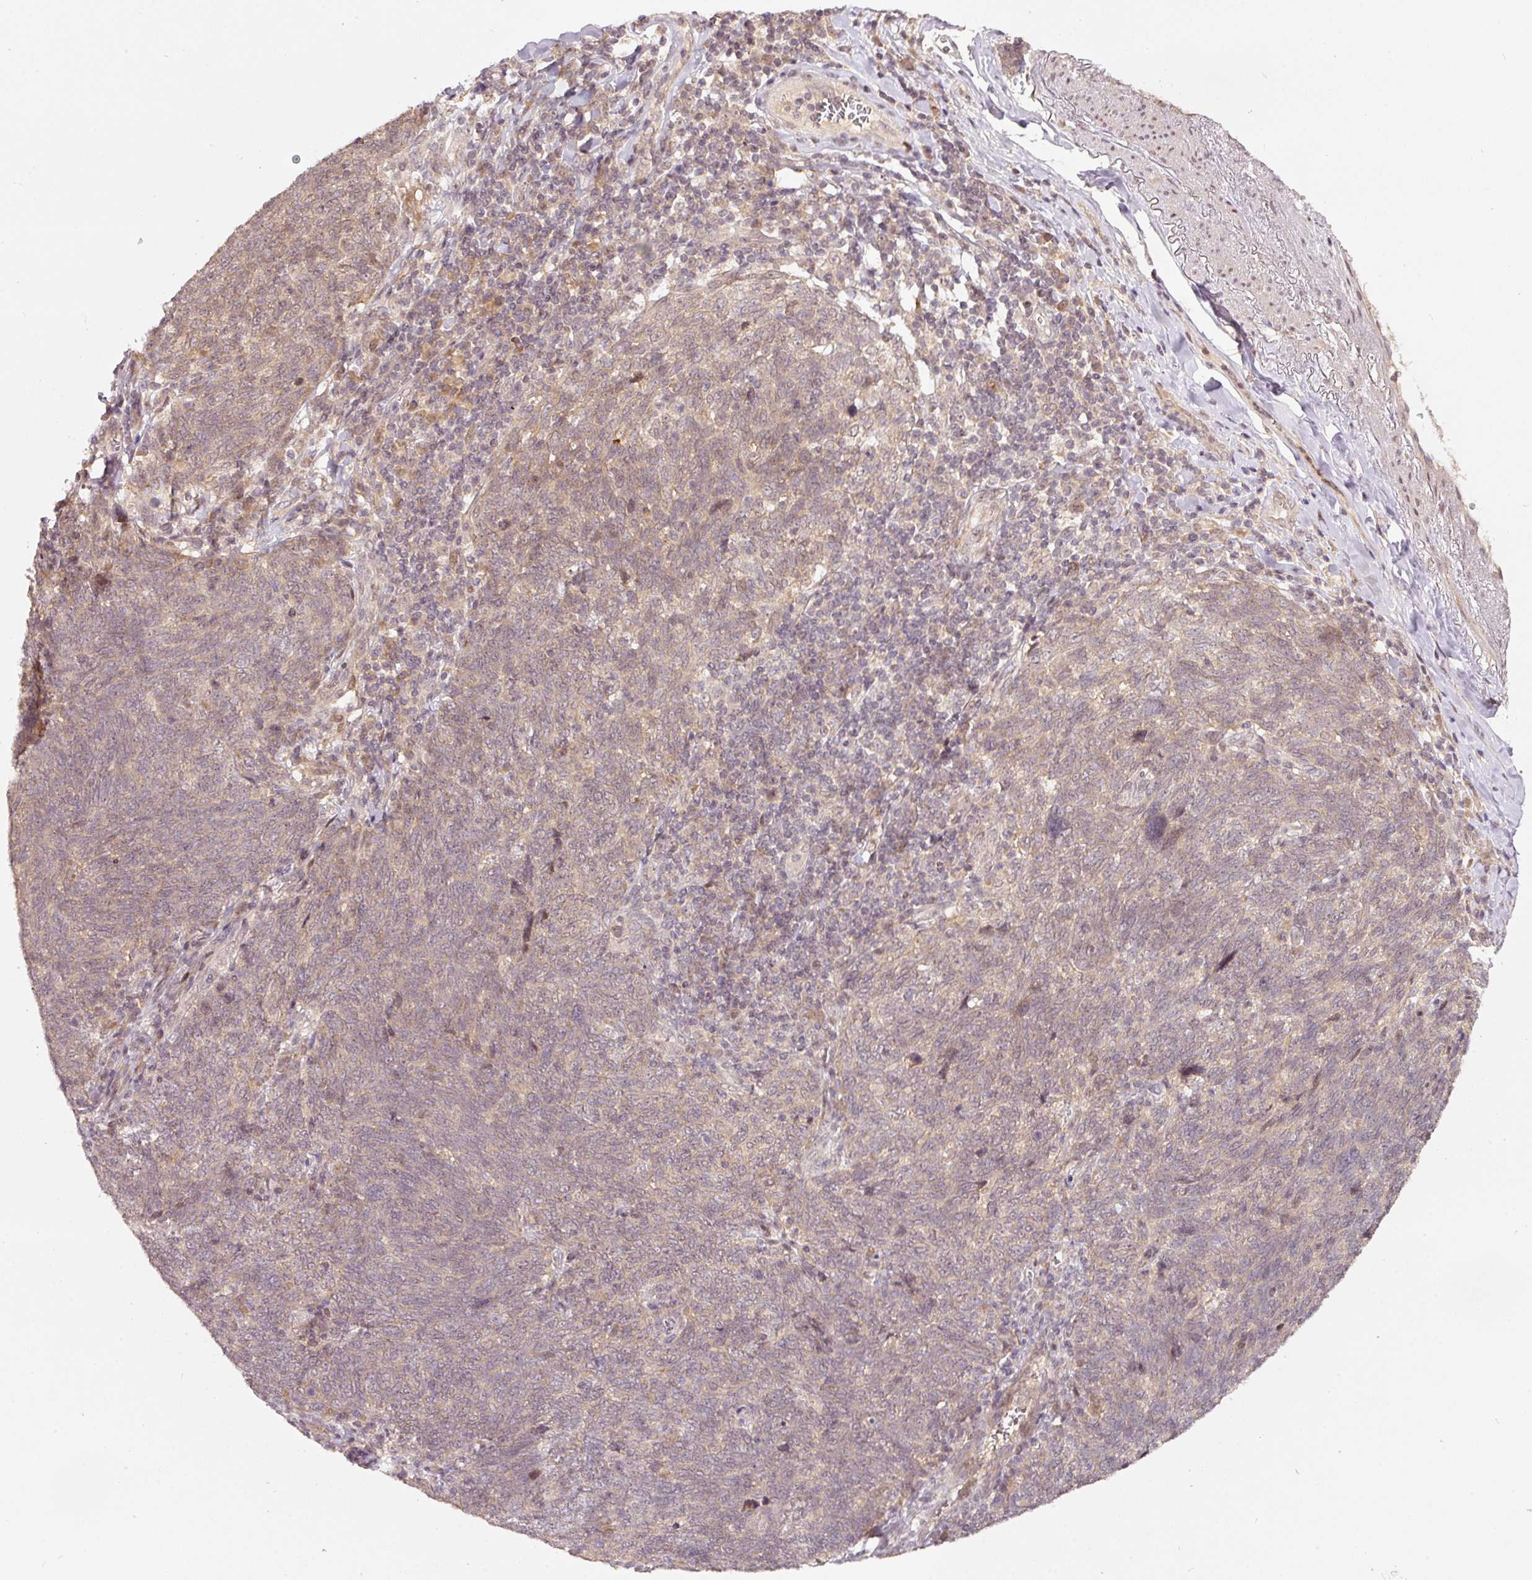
{"staining": {"intensity": "weak", "quantity": "<25%", "location": "cytoplasmic/membranous"}, "tissue": "lung cancer", "cell_type": "Tumor cells", "image_type": "cancer", "snomed": [{"axis": "morphology", "description": "Squamous cell carcinoma, NOS"}, {"axis": "topography", "description": "Lung"}], "caption": "DAB (3,3'-diaminobenzidine) immunohistochemical staining of lung cancer displays no significant staining in tumor cells.", "gene": "PCDHB1", "patient": {"sex": "female", "age": 72}}